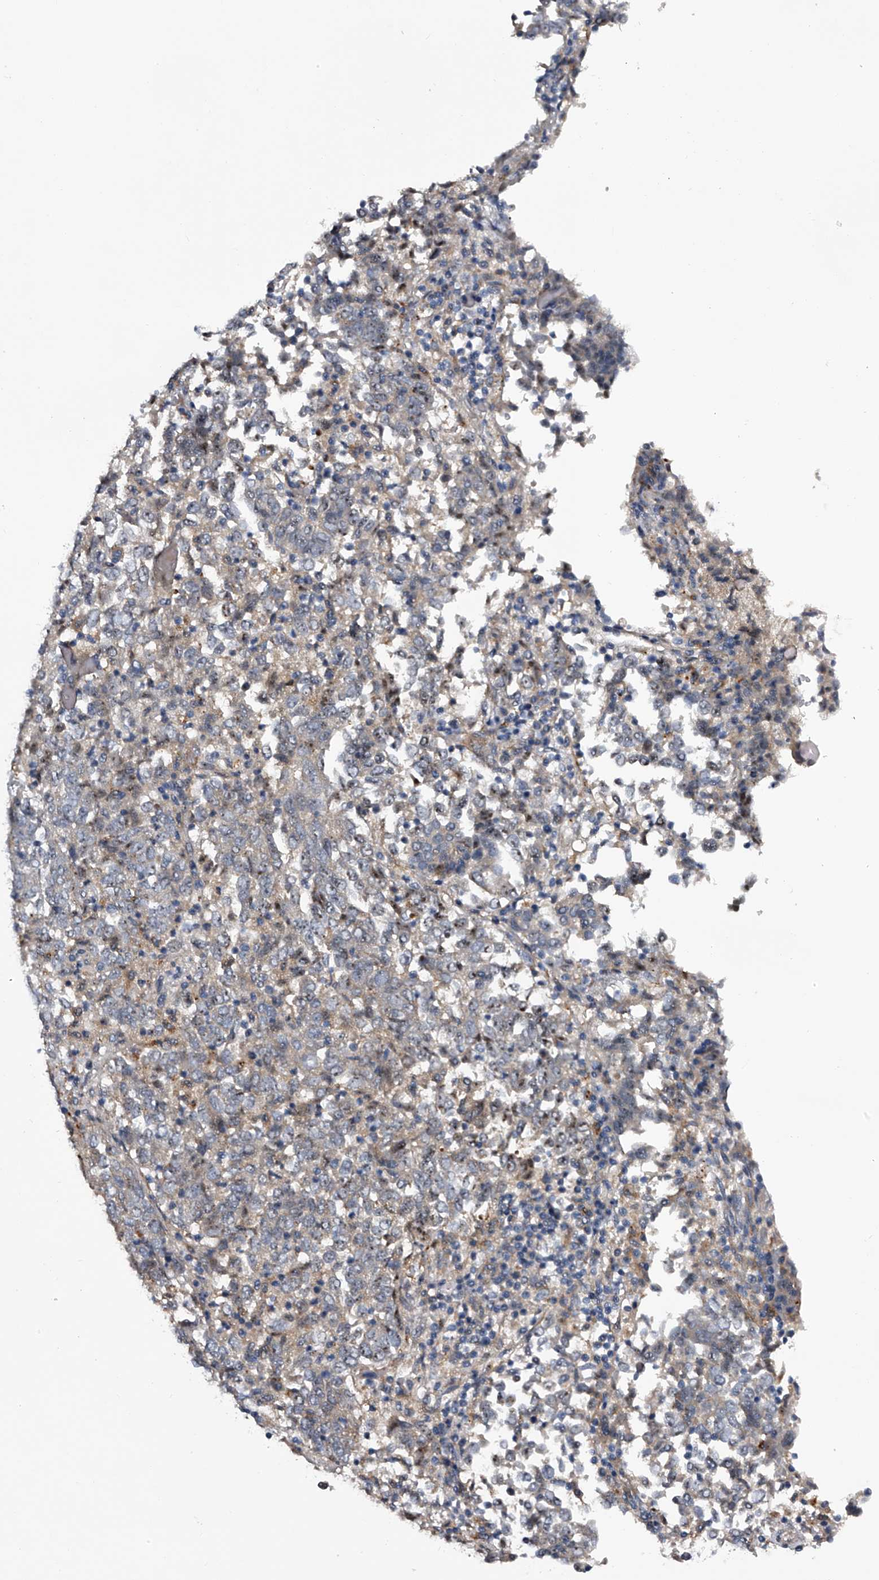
{"staining": {"intensity": "moderate", "quantity": "<25%", "location": "nuclear"}, "tissue": "endometrial cancer", "cell_type": "Tumor cells", "image_type": "cancer", "snomed": [{"axis": "morphology", "description": "Adenocarcinoma, NOS"}, {"axis": "topography", "description": "Endometrium"}], "caption": "Adenocarcinoma (endometrial) was stained to show a protein in brown. There is low levels of moderate nuclear staining in approximately <25% of tumor cells.", "gene": "MDN1", "patient": {"sex": "female", "age": 80}}